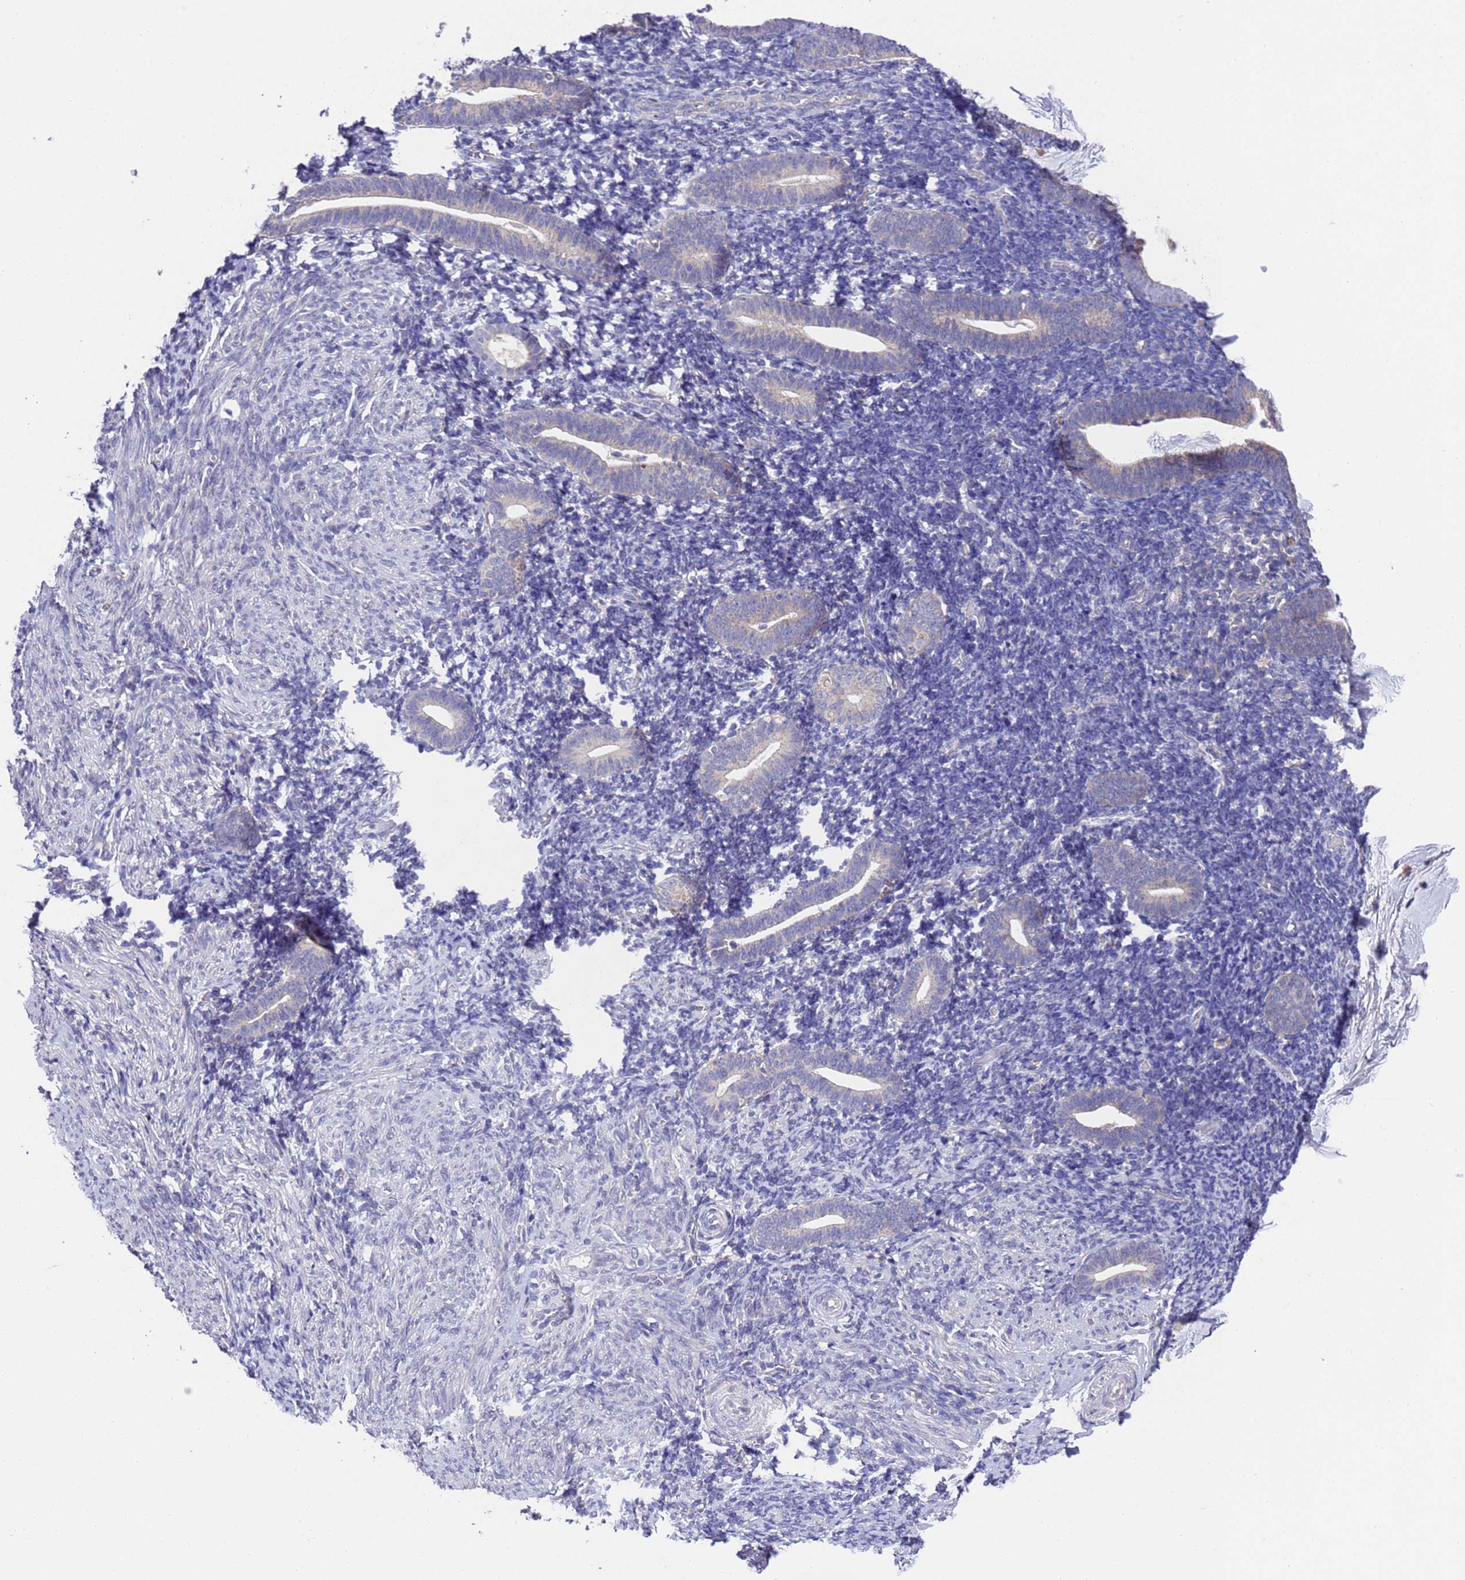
{"staining": {"intensity": "negative", "quantity": "none", "location": "none"}, "tissue": "endometrium", "cell_type": "Cells in endometrial stroma", "image_type": "normal", "snomed": [{"axis": "morphology", "description": "Normal tissue, NOS"}, {"axis": "topography", "description": "Endometrium"}], "caption": "DAB (3,3'-diaminobenzidine) immunohistochemical staining of unremarkable endometrium exhibits no significant expression in cells in endometrial stroma. The staining is performed using DAB (3,3'-diaminobenzidine) brown chromogen with nuclei counter-stained in using hematoxylin.", "gene": "DCAF12L1", "patient": {"sex": "female", "age": 51}}